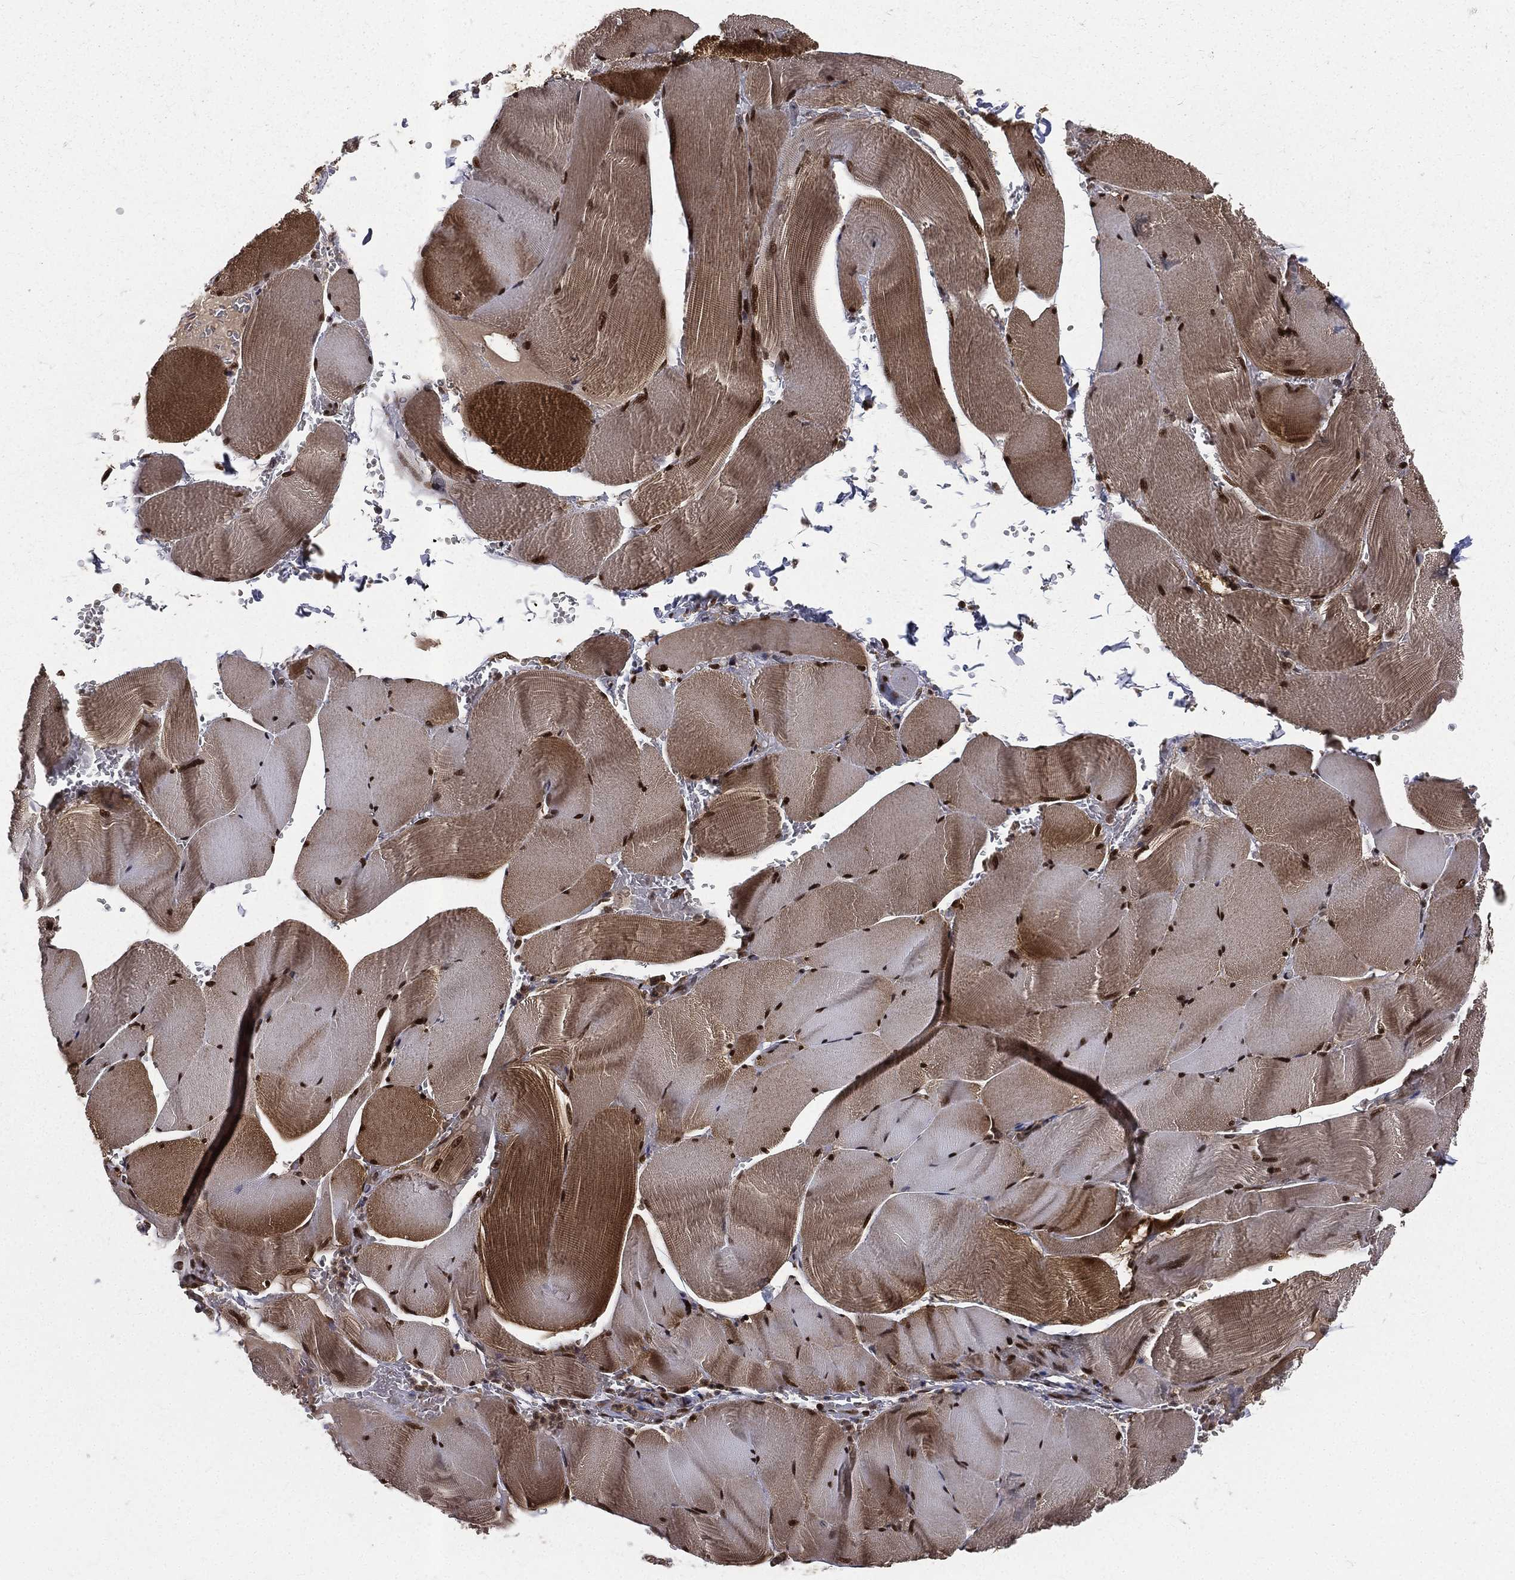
{"staining": {"intensity": "strong", "quantity": "25%-75%", "location": "cytoplasmic/membranous,nuclear"}, "tissue": "skeletal muscle", "cell_type": "Myocytes", "image_type": "normal", "snomed": [{"axis": "morphology", "description": "Normal tissue, NOS"}, {"axis": "topography", "description": "Skeletal muscle"}], "caption": "Strong cytoplasmic/membranous,nuclear protein expression is identified in approximately 25%-75% of myocytes in skeletal muscle.", "gene": "COPS4", "patient": {"sex": "male", "age": 56}}